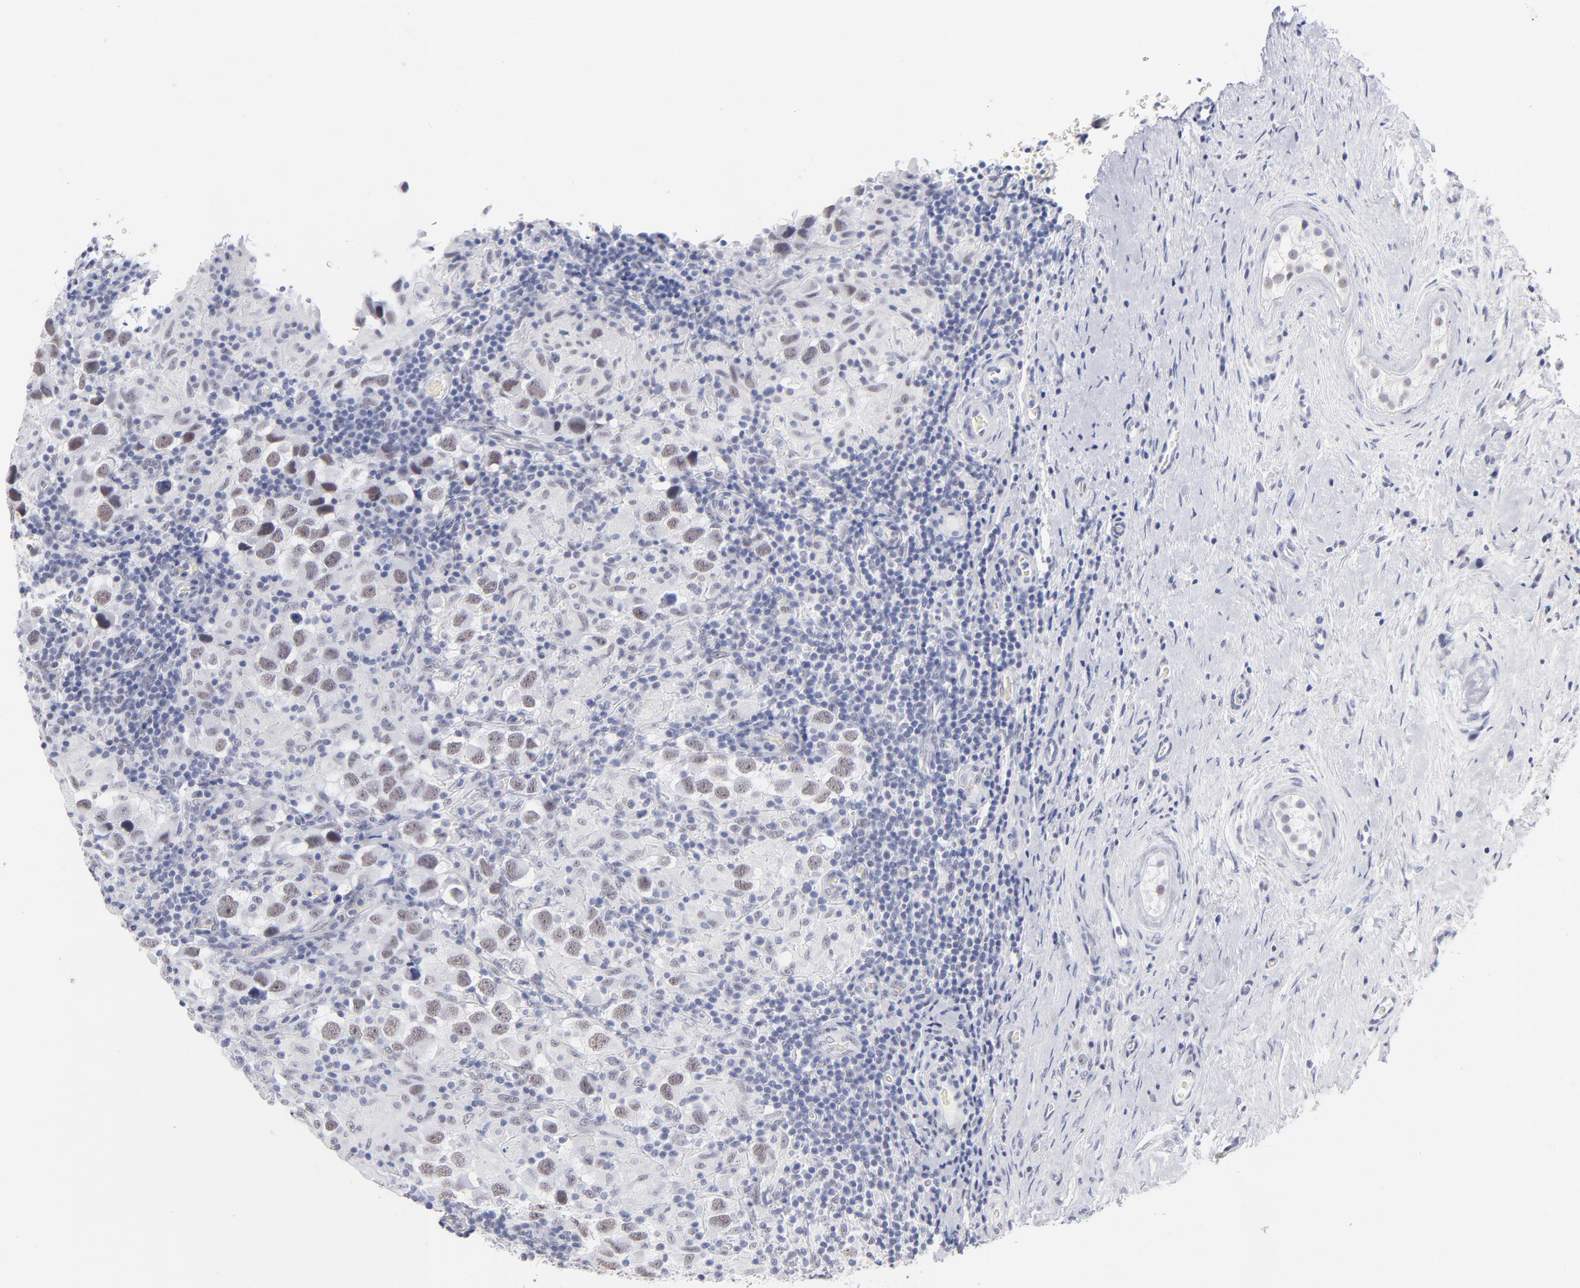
{"staining": {"intensity": "weak", "quantity": ">75%", "location": "nuclear"}, "tissue": "testis cancer", "cell_type": "Tumor cells", "image_type": "cancer", "snomed": [{"axis": "morphology", "description": "Carcinoma, Embryonal, NOS"}, {"axis": "topography", "description": "Testis"}], "caption": "An image of human embryonal carcinoma (testis) stained for a protein shows weak nuclear brown staining in tumor cells.", "gene": "SNRPB", "patient": {"sex": "male", "age": 21}}